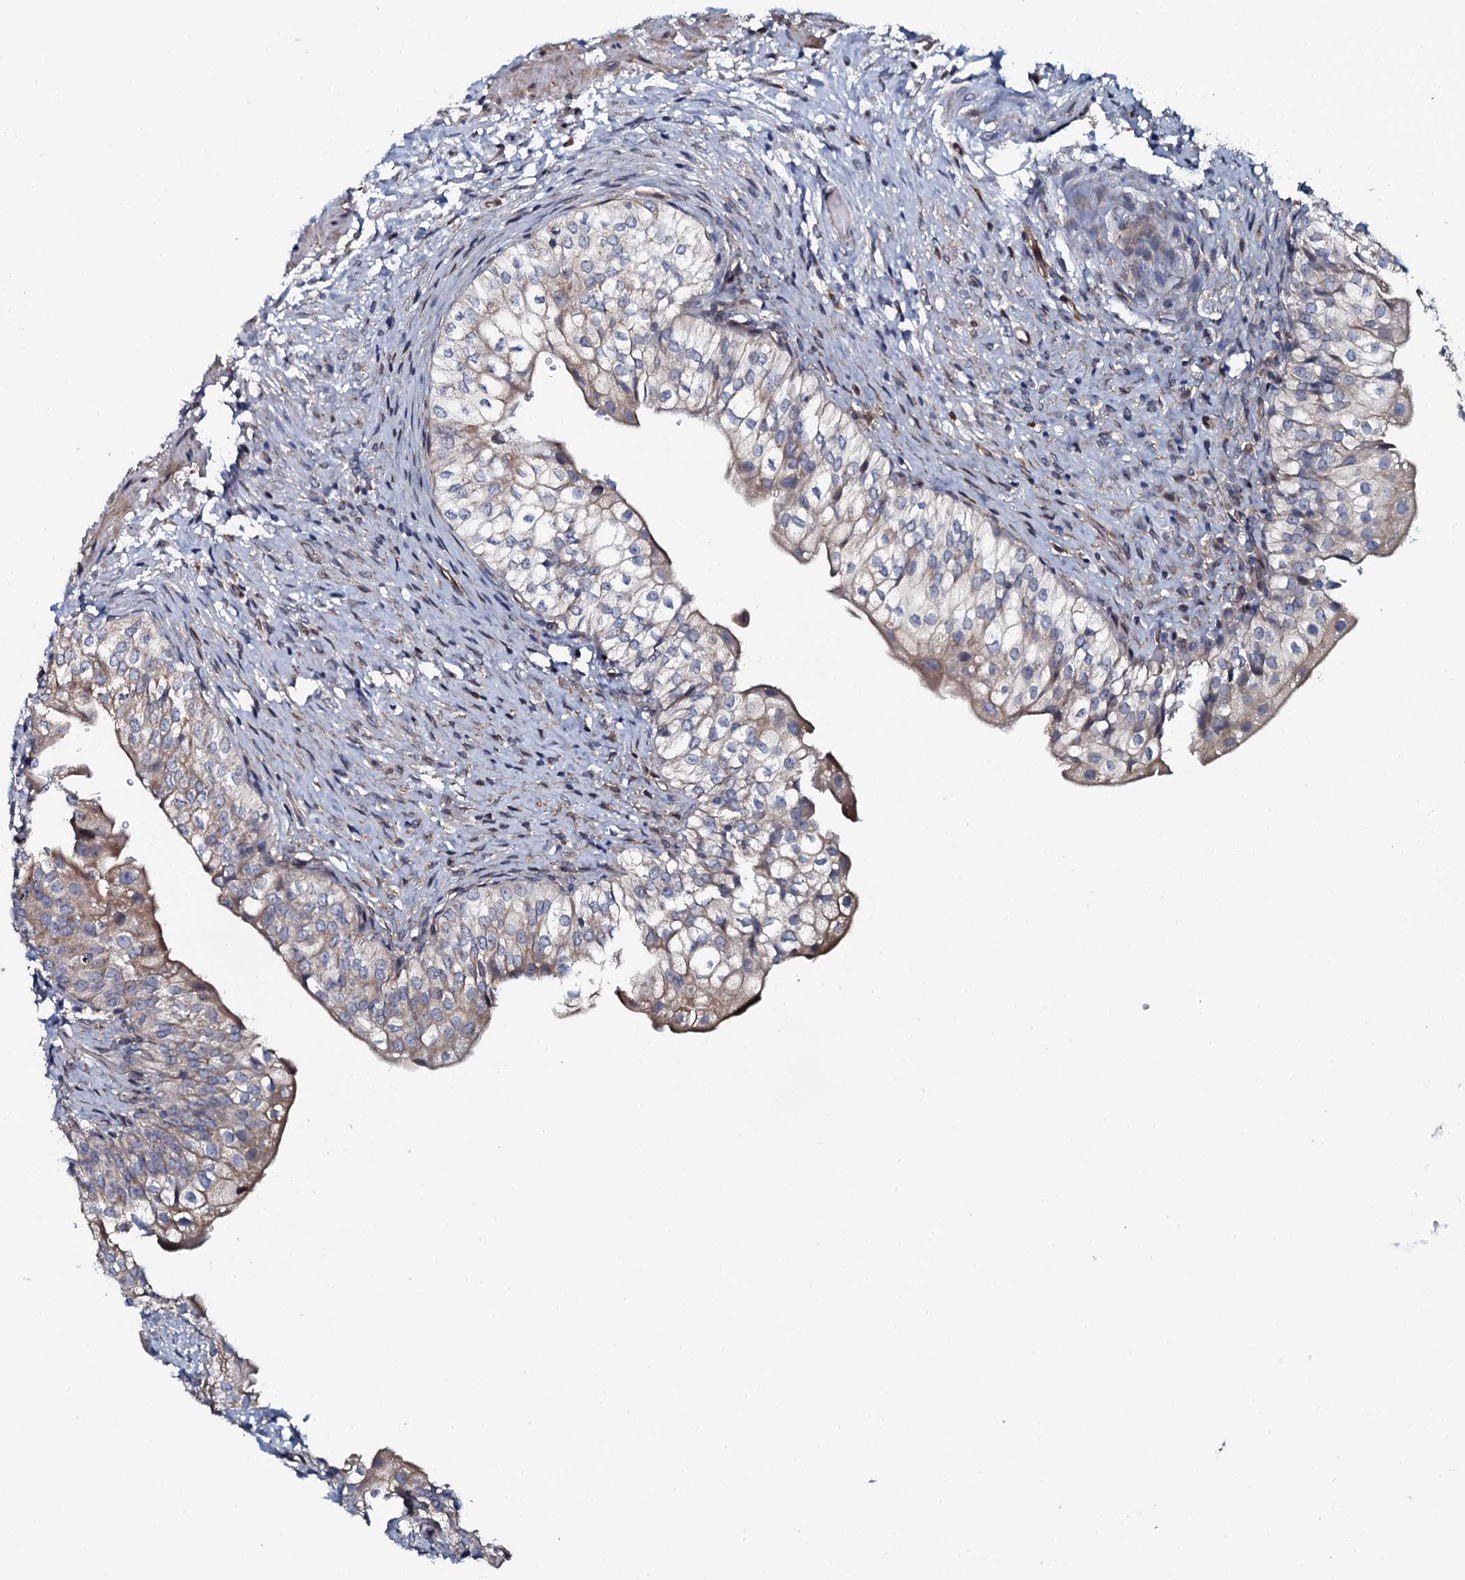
{"staining": {"intensity": "weak", "quantity": "25%-75%", "location": "cytoplasmic/membranous"}, "tissue": "urinary bladder", "cell_type": "Urothelial cells", "image_type": "normal", "snomed": [{"axis": "morphology", "description": "Normal tissue, NOS"}, {"axis": "topography", "description": "Urinary bladder"}], "caption": "IHC (DAB) staining of unremarkable urinary bladder shows weak cytoplasmic/membranous protein staining in about 25%-75% of urothelial cells.", "gene": "KCTD4", "patient": {"sex": "male", "age": 55}}